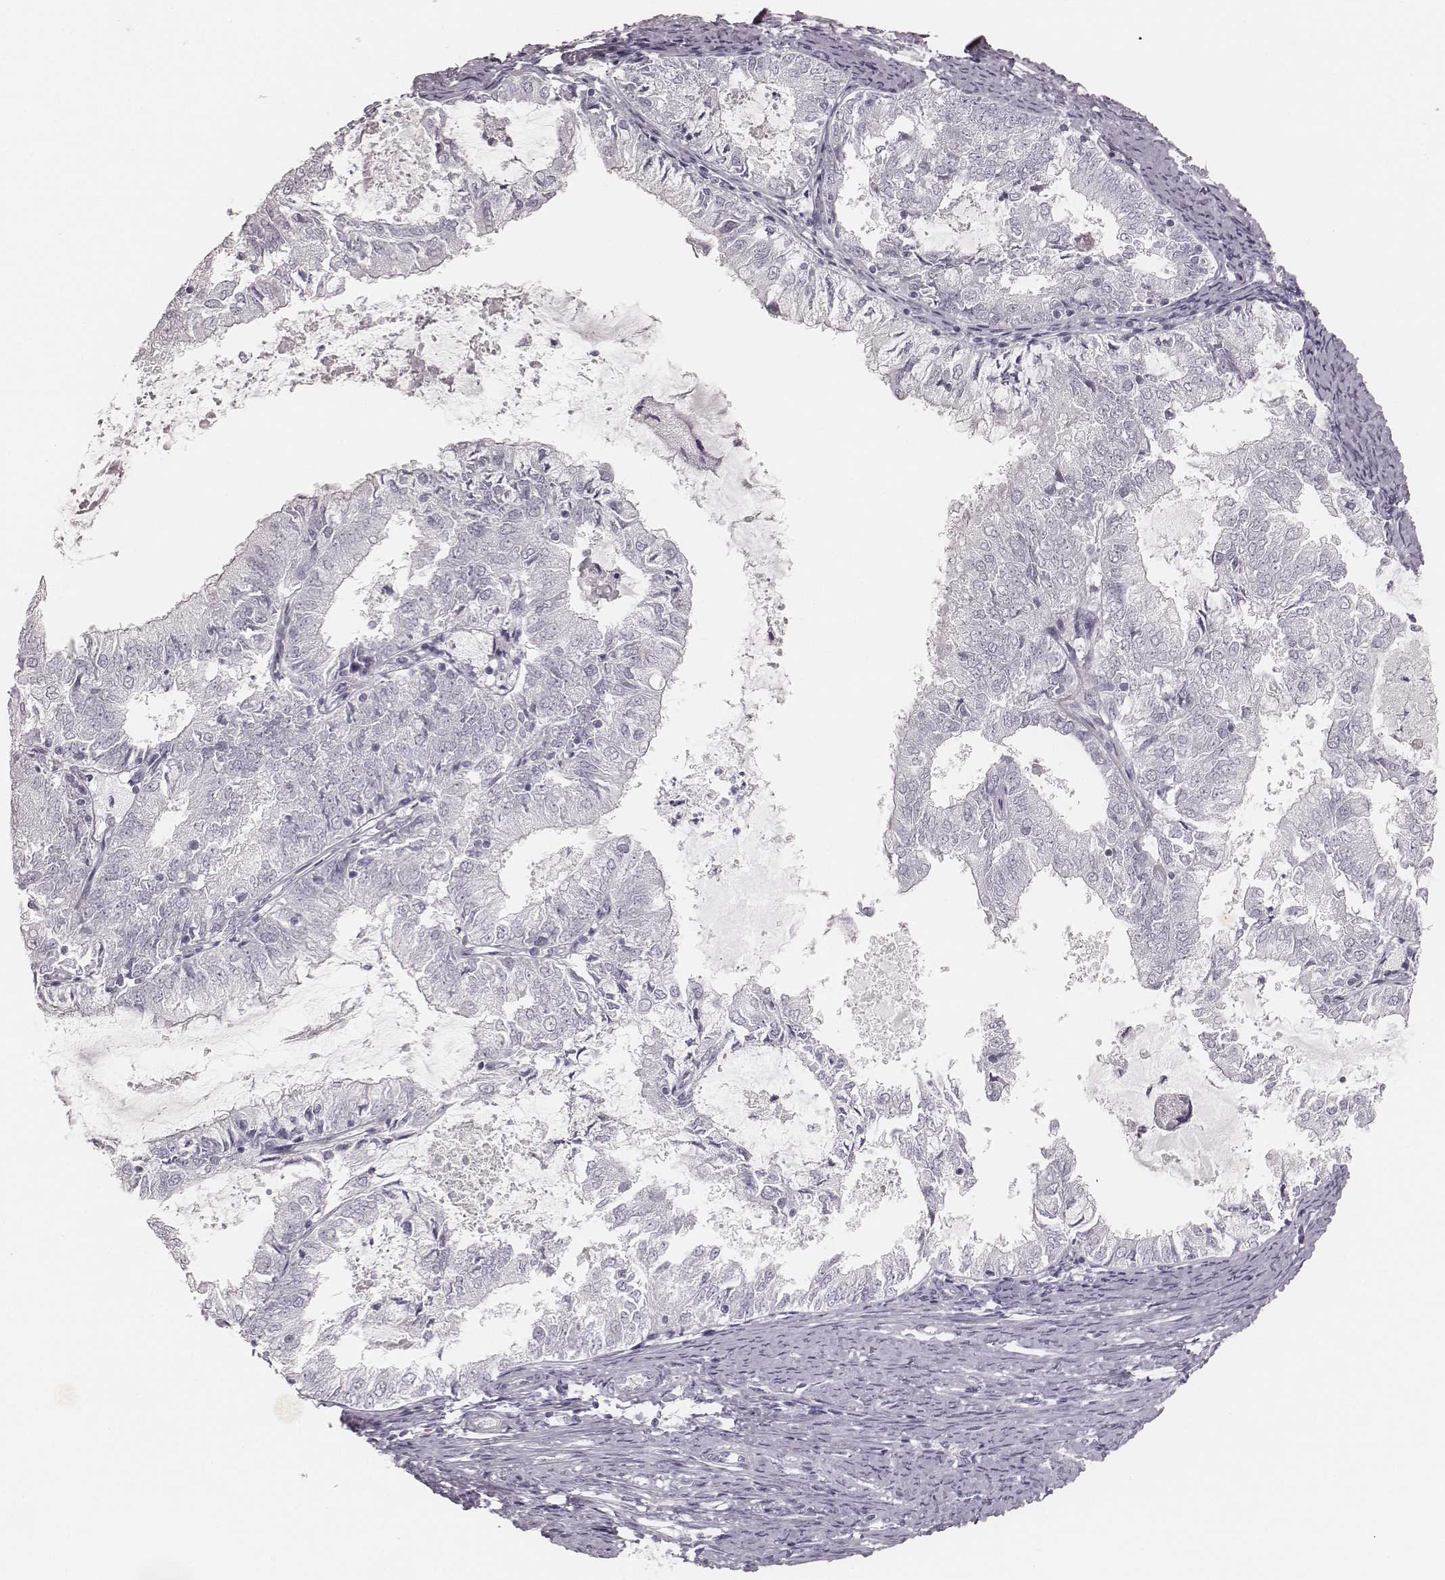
{"staining": {"intensity": "negative", "quantity": "none", "location": "none"}, "tissue": "endometrial cancer", "cell_type": "Tumor cells", "image_type": "cancer", "snomed": [{"axis": "morphology", "description": "Adenocarcinoma, NOS"}, {"axis": "topography", "description": "Endometrium"}], "caption": "An IHC image of endometrial adenocarcinoma is shown. There is no staining in tumor cells of endometrial adenocarcinoma.", "gene": "KRT82", "patient": {"sex": "female", "age": 57}}